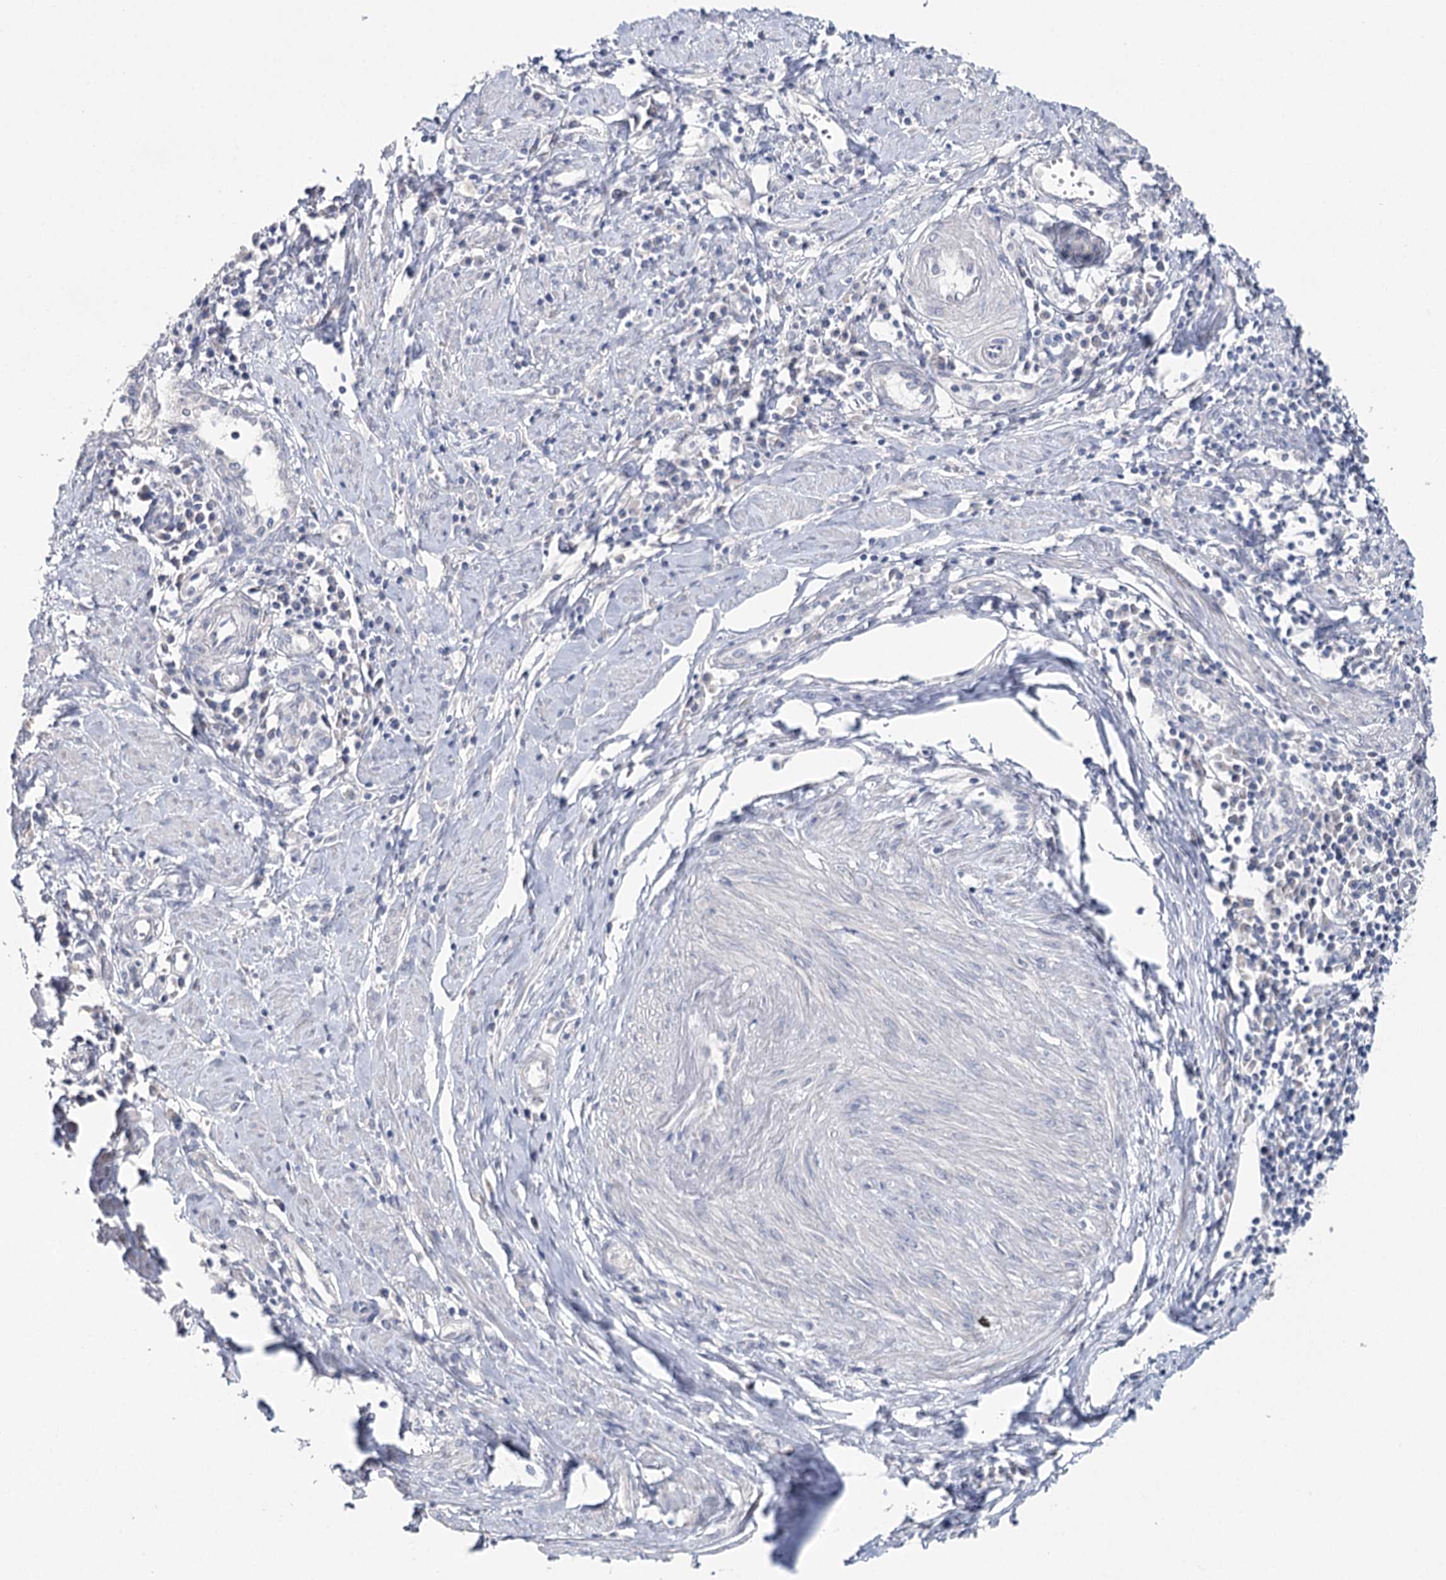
{"staining": {"intensity": "negative", "quantity": "none", "location": "none"}, "tissue": "cervical cancer", "cell_type": "Tumor cells", "image_type": "cancer", "snomed": [{"axis": "morphology", "description": "Squamous cell carcinoma, NOS"}, {"axis": "topography", "description": "Cervix"}], "caption": "Immunohistochemical staining of cervical cancer (squamous cell carcinoma) shows no significant expression in tumor cells.", "gene": "TP53", "patient": {"sex": "female", "age": 32}}